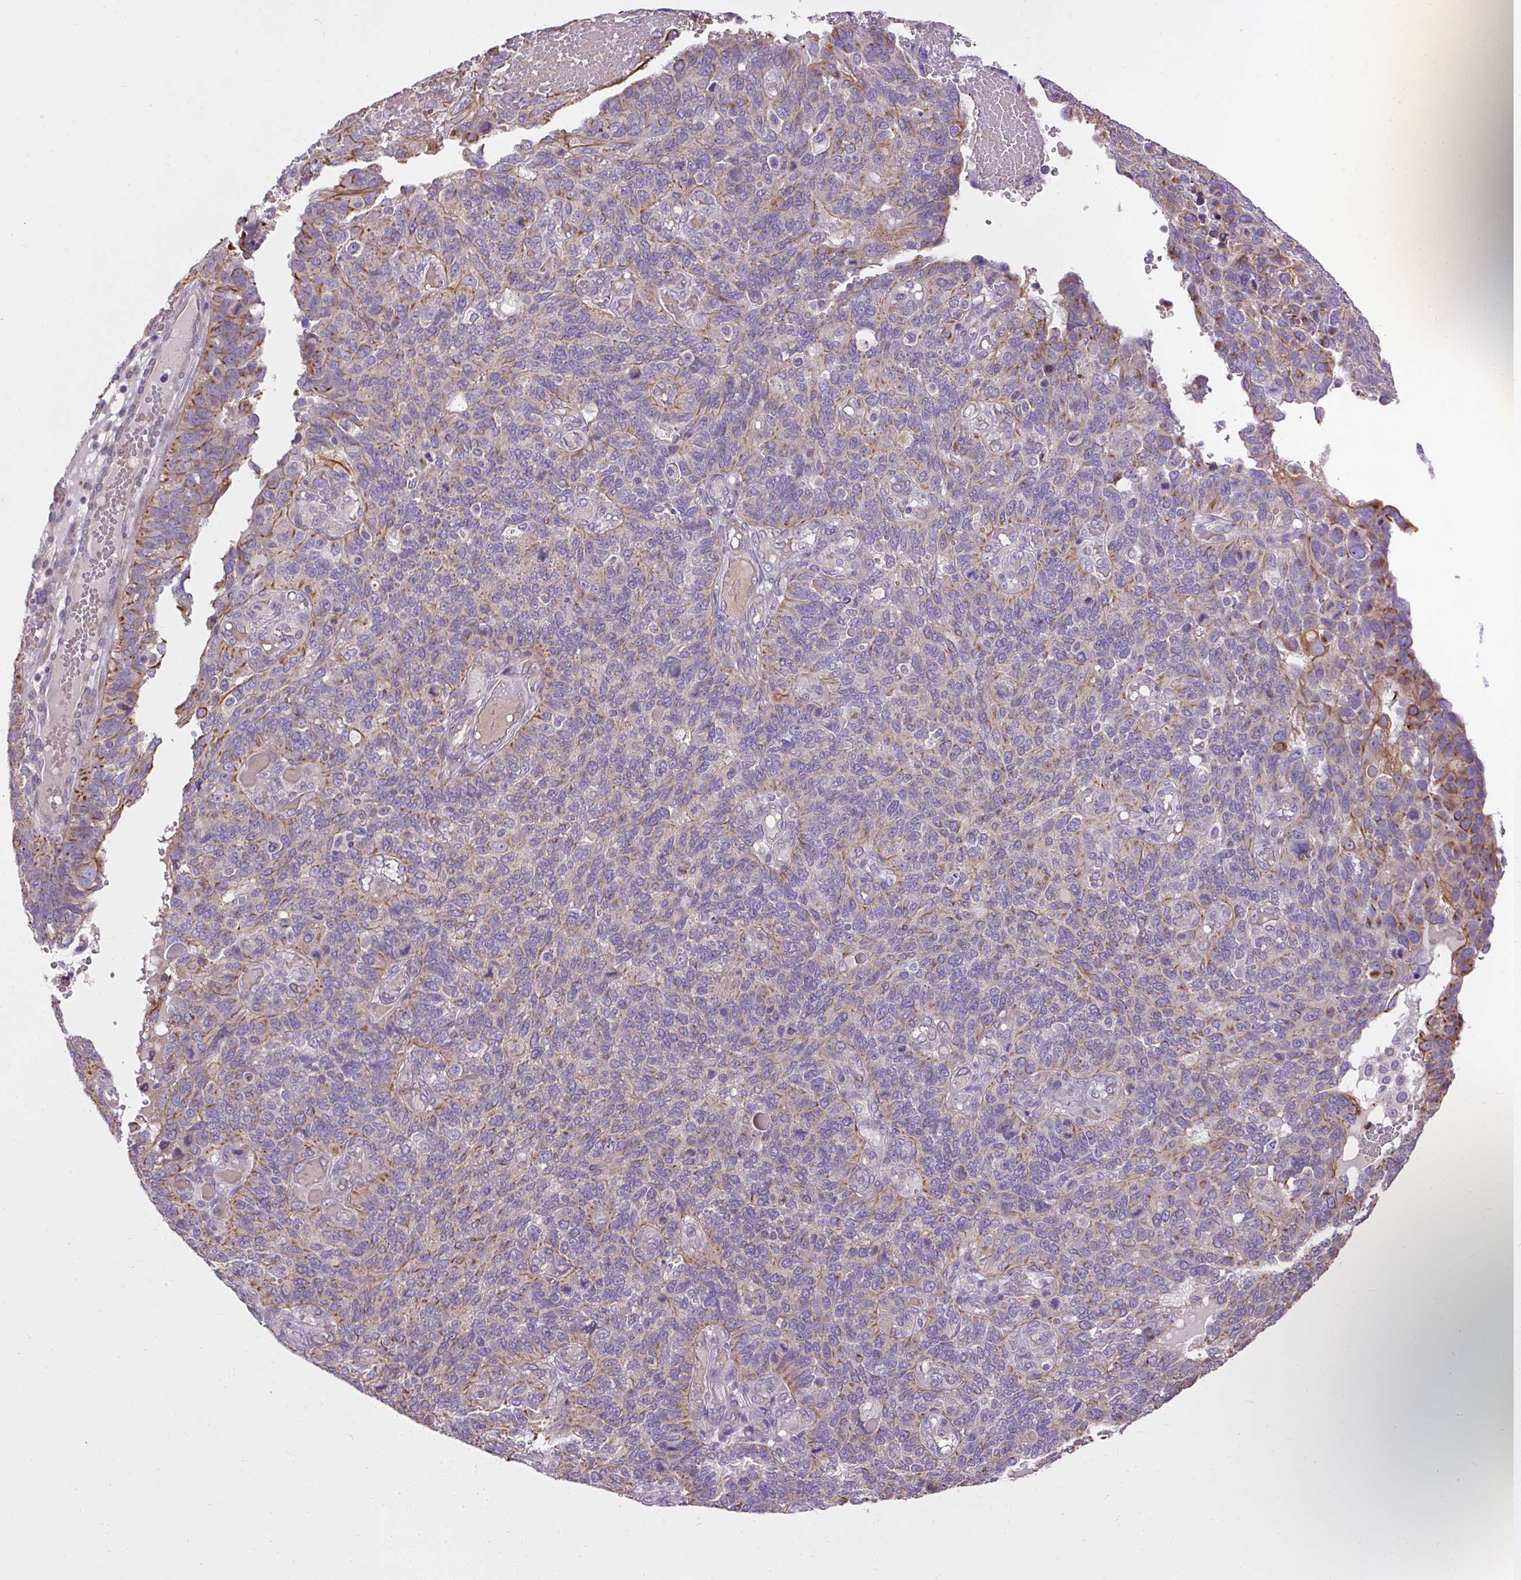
{"staining": {"intensity": "moderate", "quantity": "25%-75%", "location": "cytoplasmic/membranous"}, "tissue": "endometrial cancer", "cell_type": "Tumor cells", "image_type": "cancer", "snomed": [{"axis": "morphology", "description": "Adenocarcinoma, NOS"}, {"axis": "topography", "description": "Endometrium"}], "caption": "Endometrial adenocarcinoma stained with immunohistochemistry exhibits moderate cytoplasmic/membranous positivity in approximately 25%-75% of tumor cells.", "gene": "FAM149A", "patient": {"sex": "female", "age": 66}}